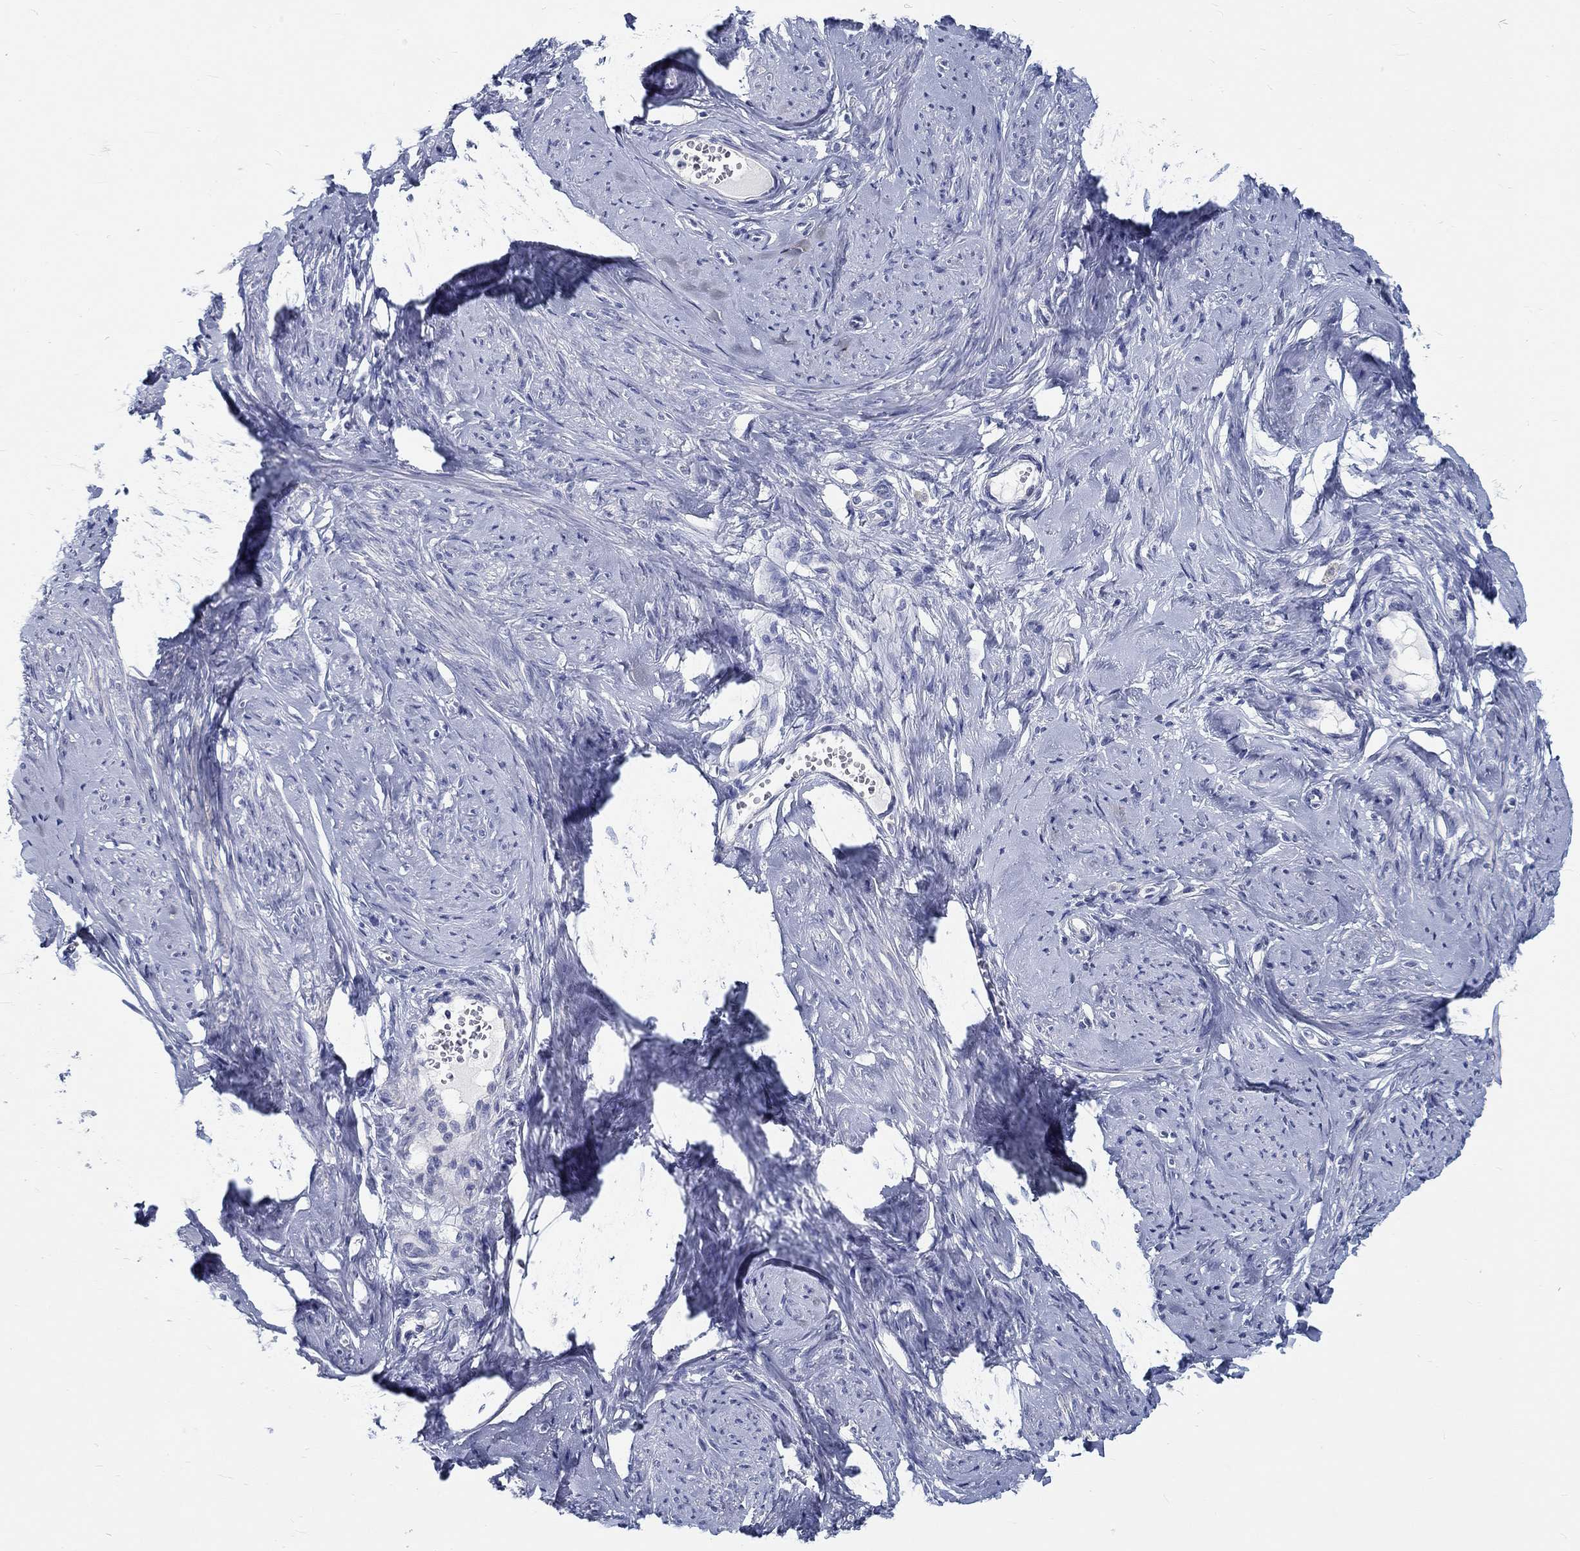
{"staining": {"intensity": "weak", "quantity": "<25%", "location": "nuclear"}, "tissue": "smooth muscle", "cell_type": "Smooth muscle cells", "image_type": "normal", "snomed": [{"axis": "morphology", "description": "Normal tissue, NOS"}, {"axis": "topography", "description": "Smooth muscle"}], "caption": "The histopathology image reveals no significant staining in smooth muscle cells of smooth muscle.", "gene": "MYBPC1", "patient": {"sex": "female", "age": 48}}